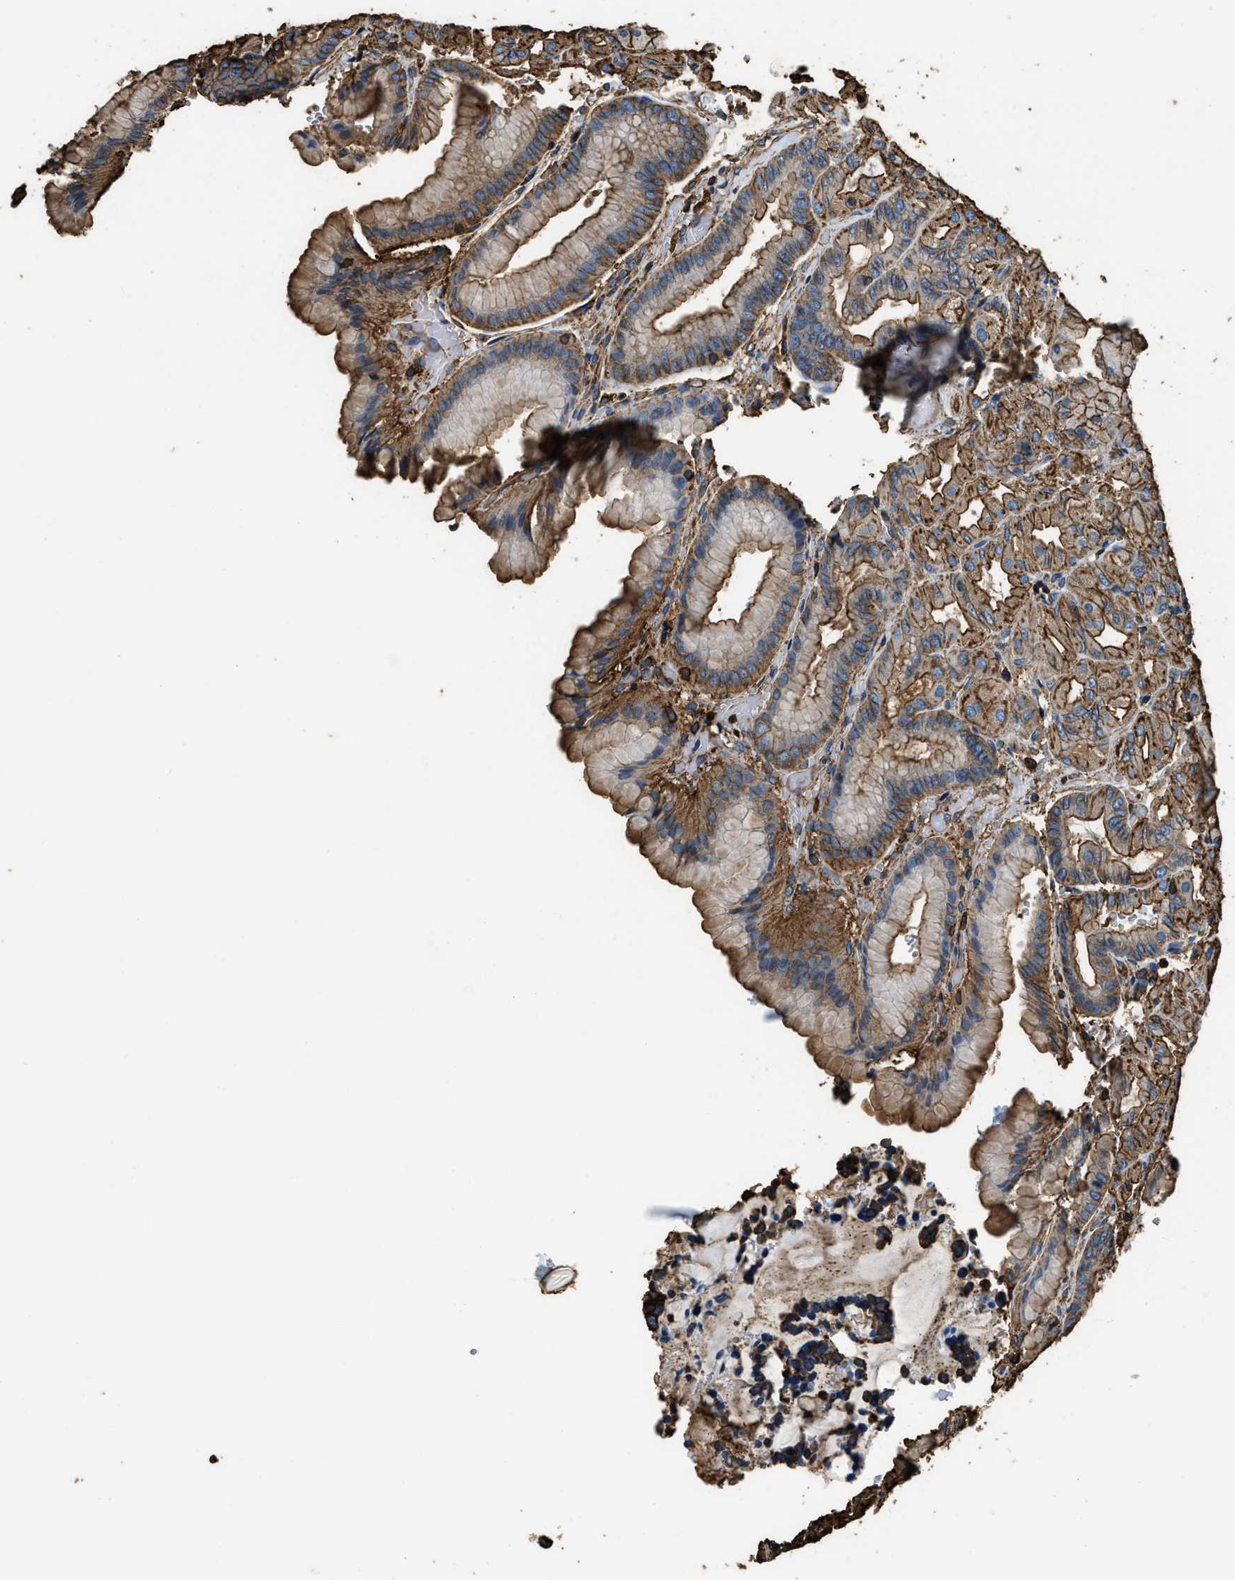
{"staining": {"intensity": "moderate", "quantity": ">75%", "location": "cytoplasmic/membranous"}, "tissue": "stomach", "cell_type": "Glandular cells", "image_type": "normal", "snomed": [{"axis": "morphology", "description": "Normal tissue, NOS"}, {"axis": "morphology", "description": "Carcinoid, malignant, NOS"}, {"axis": "topography", "description": "Stomach, upper"}], "caption": "Immunohistochemical staining of normal stomach reveals >75% levels of moderate cytoplasmic/membranous protein staining in approximately >75% of glandular cells.", "gene": "ACCS", "patient": {"sex": "male", "age": 39}}